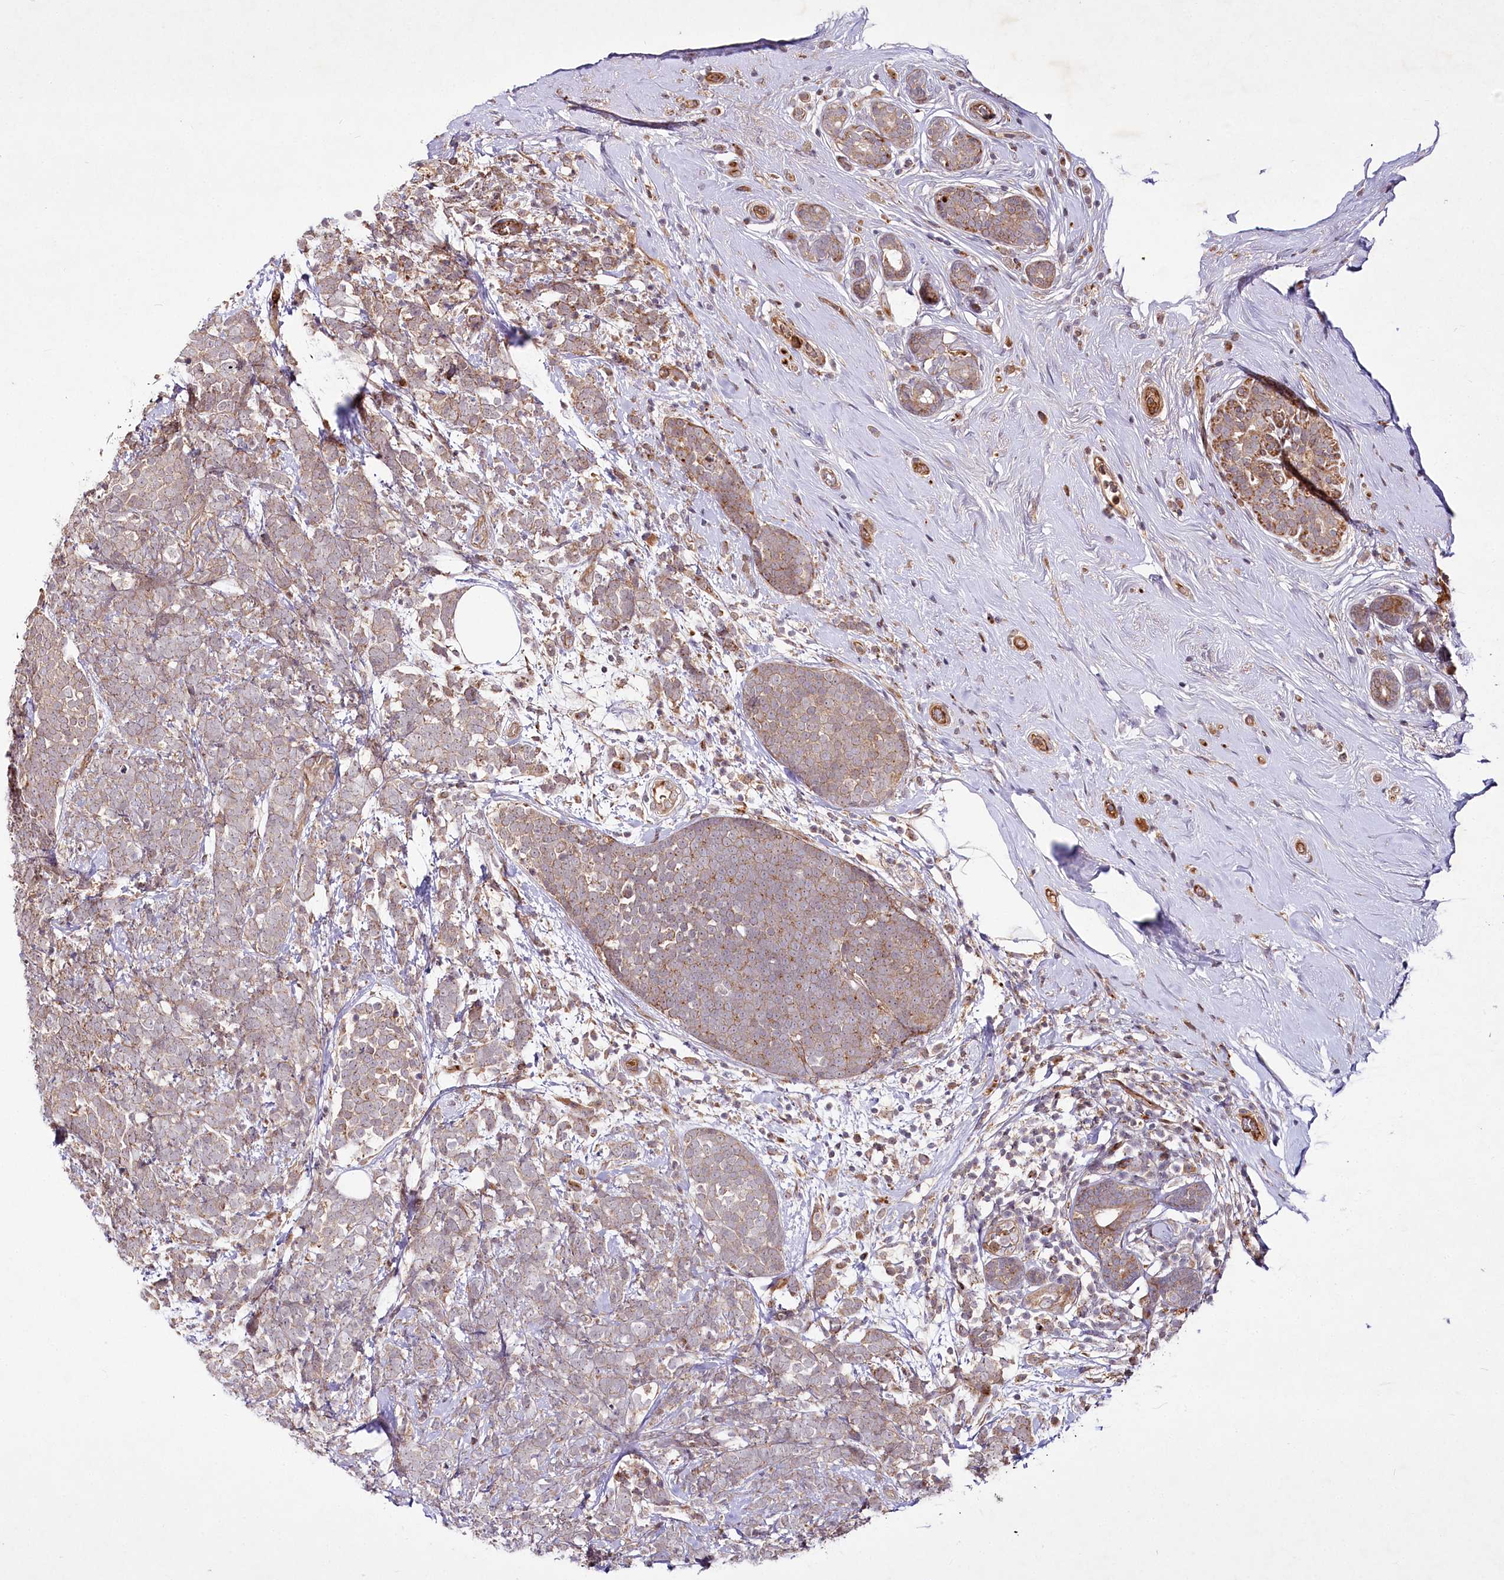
{"staining": {"intensity": "weak", "quantity": "25%-75%", "location": "cytoplasmic/membranous"}, "tissue": "breast cancer", "cell_type": "Tumor cells", "image_type": "cancer", "snomed": [{"axis": "morphology", "description": "Lobular carcinoma"}, {"axis": "topography", "description": "Breast"}], "caption": "The image demonstrates immunohistochemical staining of breast cancer. There is weak cytoplasmic/membranous expression is present in about 25%-75% of tumor cells. (IHC, brightfield microscopy, high magnification).", "gene": "PSTK", "patient": {"sex": "female", "age": 58}}